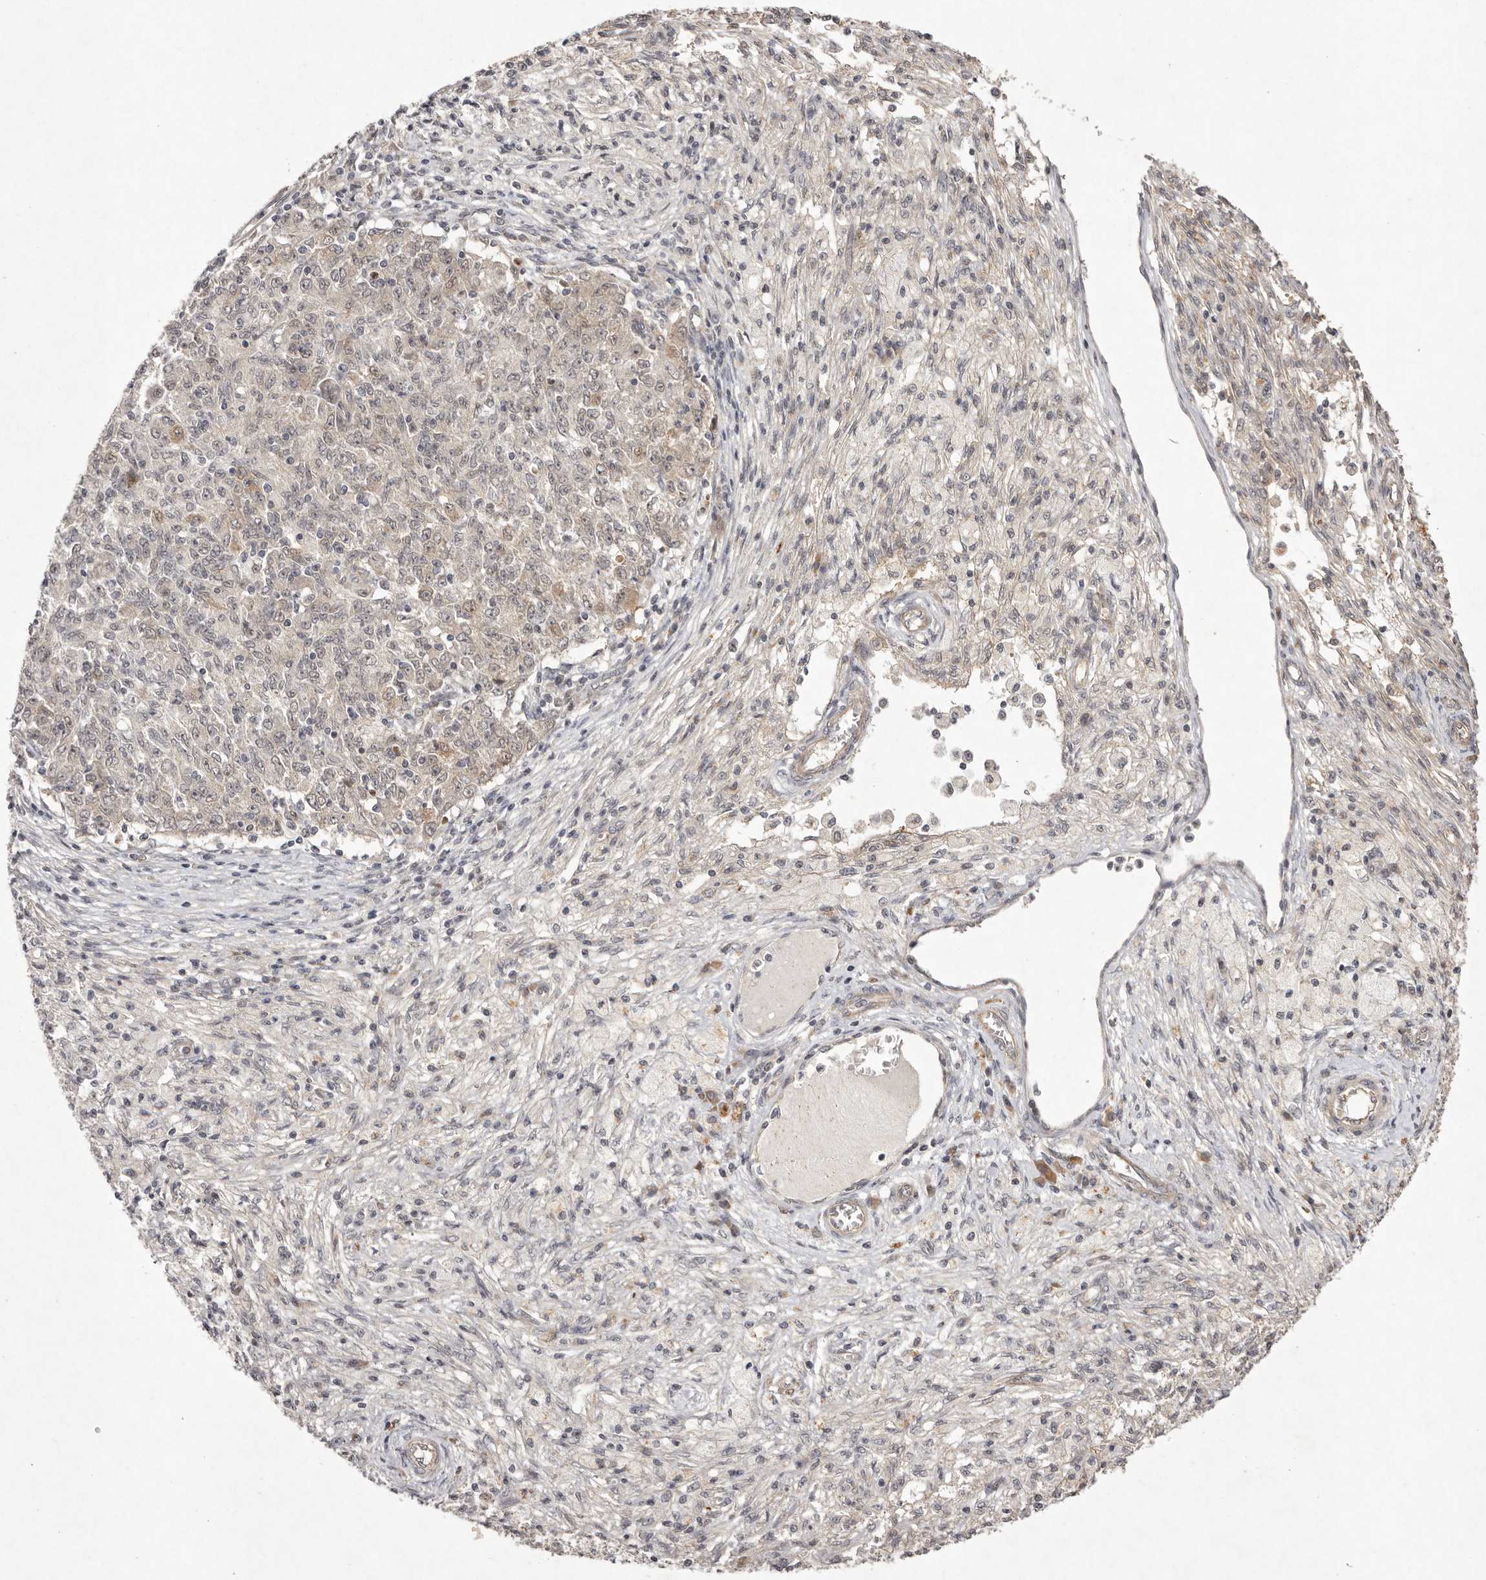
{"staining": {"intensity": "moderate", "quantity": "25%-75%", "location": "cytoplasmic/membranous,nuclear"}, "tissue": "ovarian cancer", "cell_type": "Tumor cells", "image_type": "cancer", "snomed": [{"axis": "morphology", "description": "Carcinoma, endometroid"}, {"axis": "topography", "description": "Ovary"}], "caption": "A photomicrograph showing moderate cytoplasmic/membranous and nuclear staining in approximately 25%-75% of tumor cells in endometroid carcinoma (ovarian), as visualized by brown immunohistochemical staining.", "gene": "BUD31", "patient": {"sex": "female", "age": 42}}